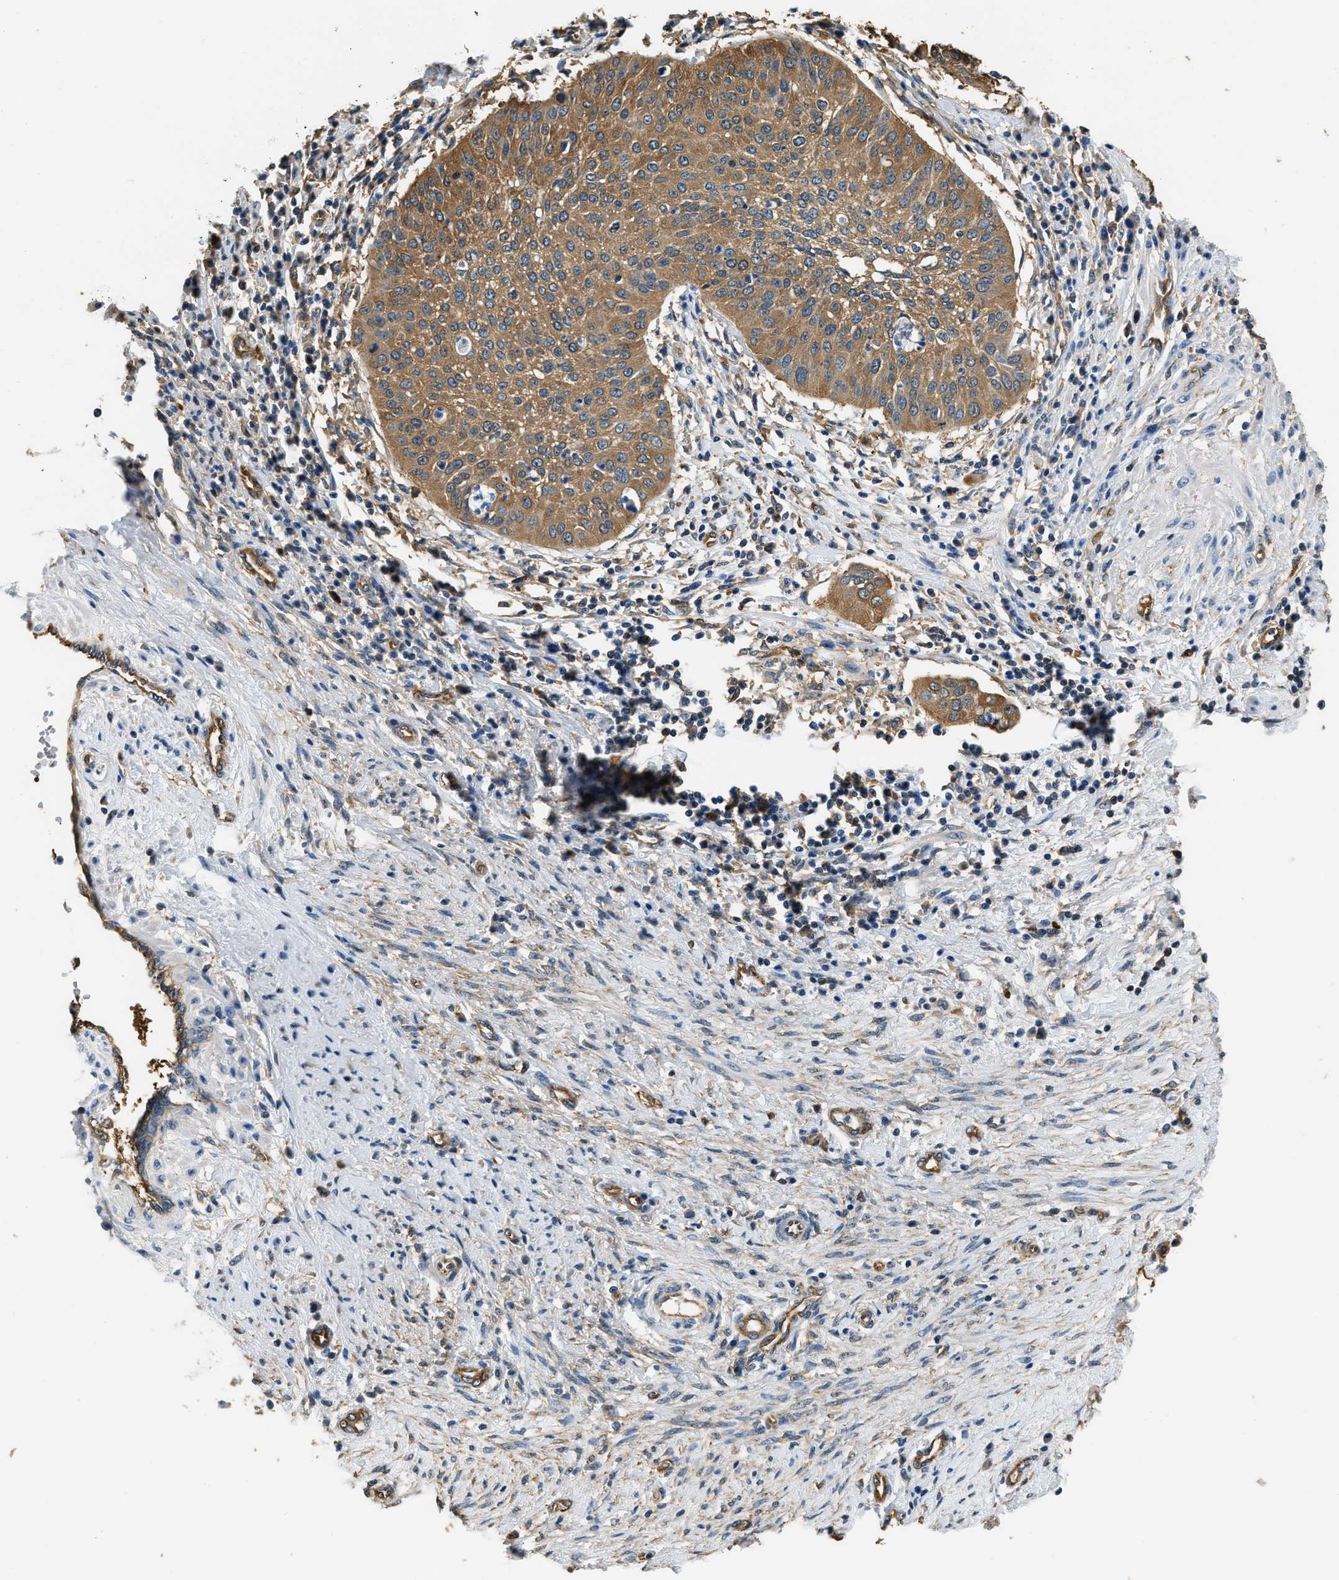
{"staining": {"intensity": "moderate", "quantity": ">75%", "location": "cytoplasmic/membranous"}, "tissue": "cervical cancer", "cell_type": "Tumor cells", "image_type": "cancer", "snomed": [{"axis": "morphology", "description": "Normal tissue, NOS"}, {"axis": "morphology", "description": "Squamous cell carcinoma, NOS"}, {"axis": "topography", "description": "Cervix"}], "caption": "There is medium levels of moderate cytoplasmic/membranous expression in tumor cells of squamous cell carcinoma (cervical), as demonstrated by immunohistochemical staining (brown color).", "gene": "PPP2R1B", "patient": {"sex": "female", "age": 39}}